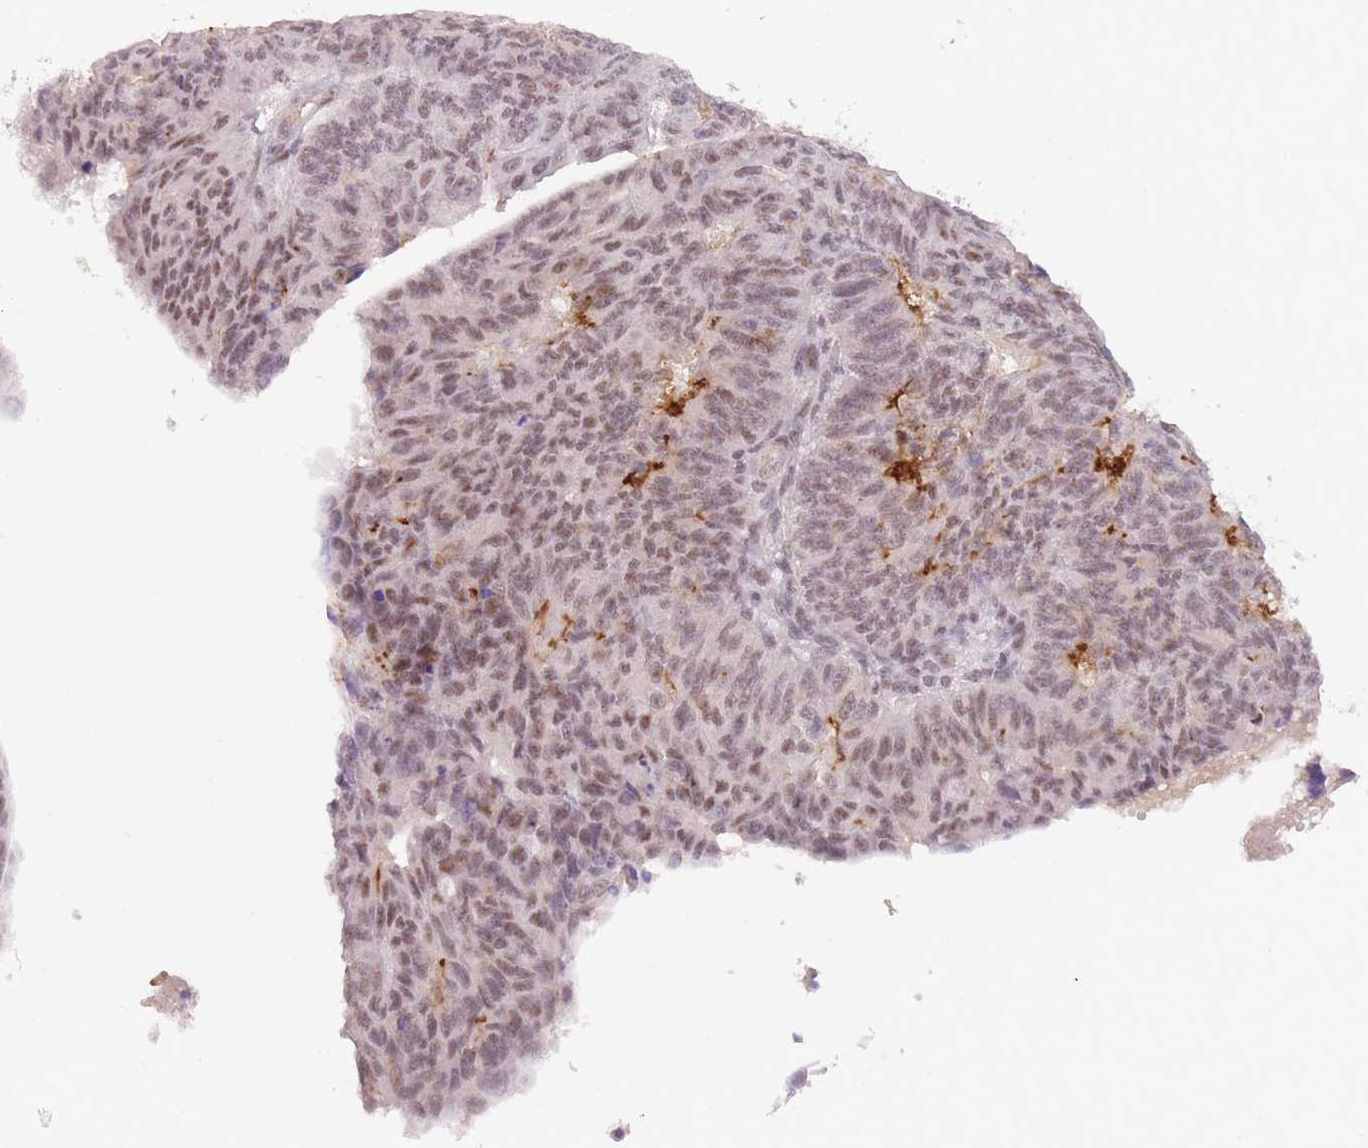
{"staining": {"intensity": "moderate", "quantity": "25%-75%", "location": "nuclear"}, "tissue": "endometrial cancer", "cell_type": "Tumor cells", "image_type": "cancer", "snomed": [{"axis": "morphology", "description": "Adenocarcinoma, NOS"}, {"axis": "topography", "description": "Endometrium"}], "caption": "High-power microscopy captured an IHC photomicrograph of endometrial cancer, revealing moderate nuclear positivity in about 25%-75% of tumor cells.", "gene": "SLC35F2", "patient": {"sex": "female", "age": 32}}